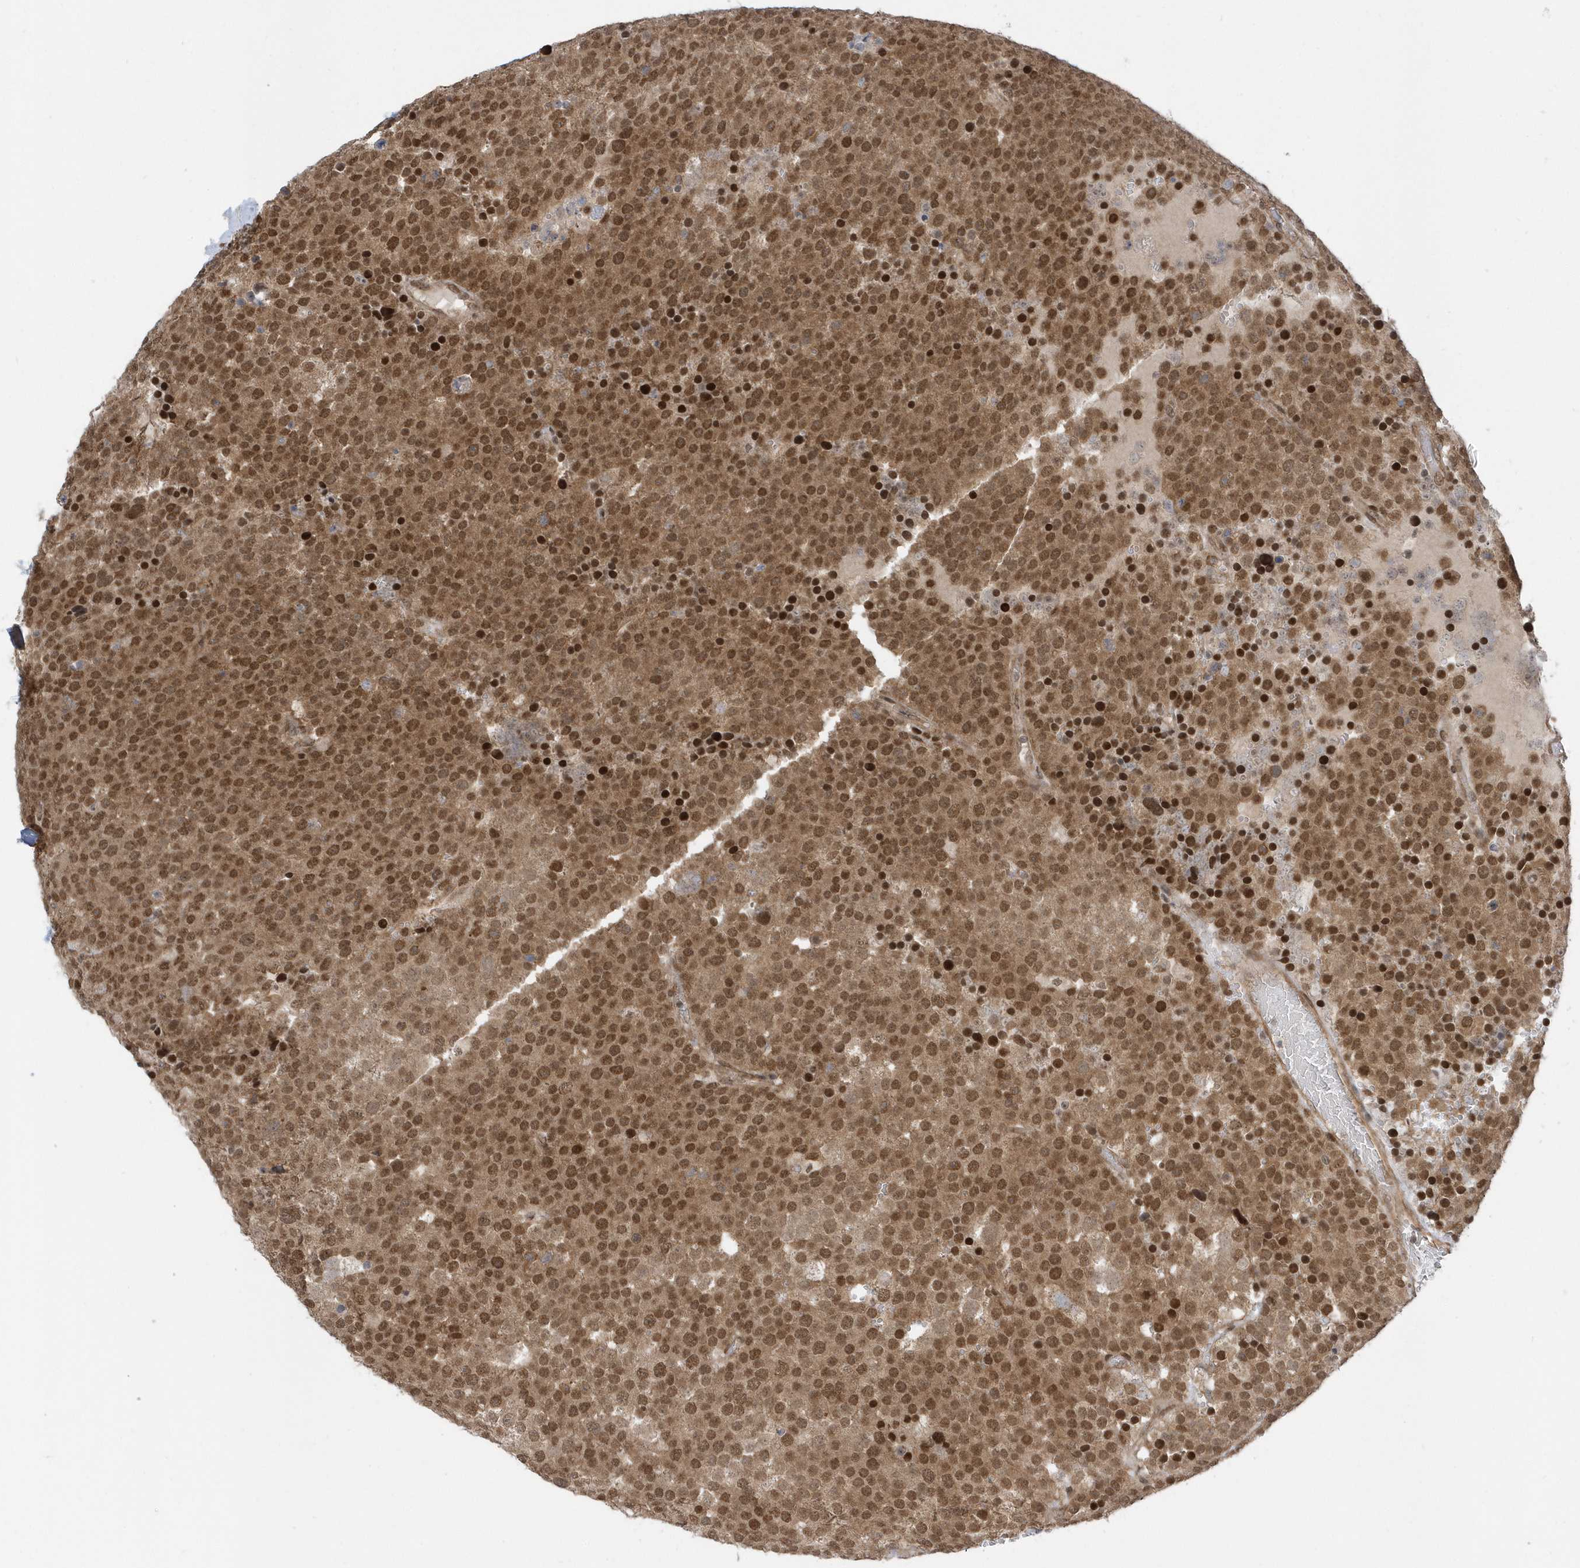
{"staining": {"intensity": "moderate", "quantity": ">75%", "location": "cytoplasmic/membranous,nuclear"}, "tissue": "testis cancer", "cell_type": "Tumor cells", "image_type": "cancer", "snomed": [{"axis": "morphology", "description": "Seminoma, NOS"}, {"axis": "topography", "description": "Testis"}], "caption": "Protein staining of testis seminoma tissue demonstrates moderate cytoplasmic/membranous and nuclear positivity in about >75% of tumor cells. (brown staining indicates protein expression, while blue staining denotes nuclei).", "gene": "USP53", "patient": {"sex": "male", "age": 71}}